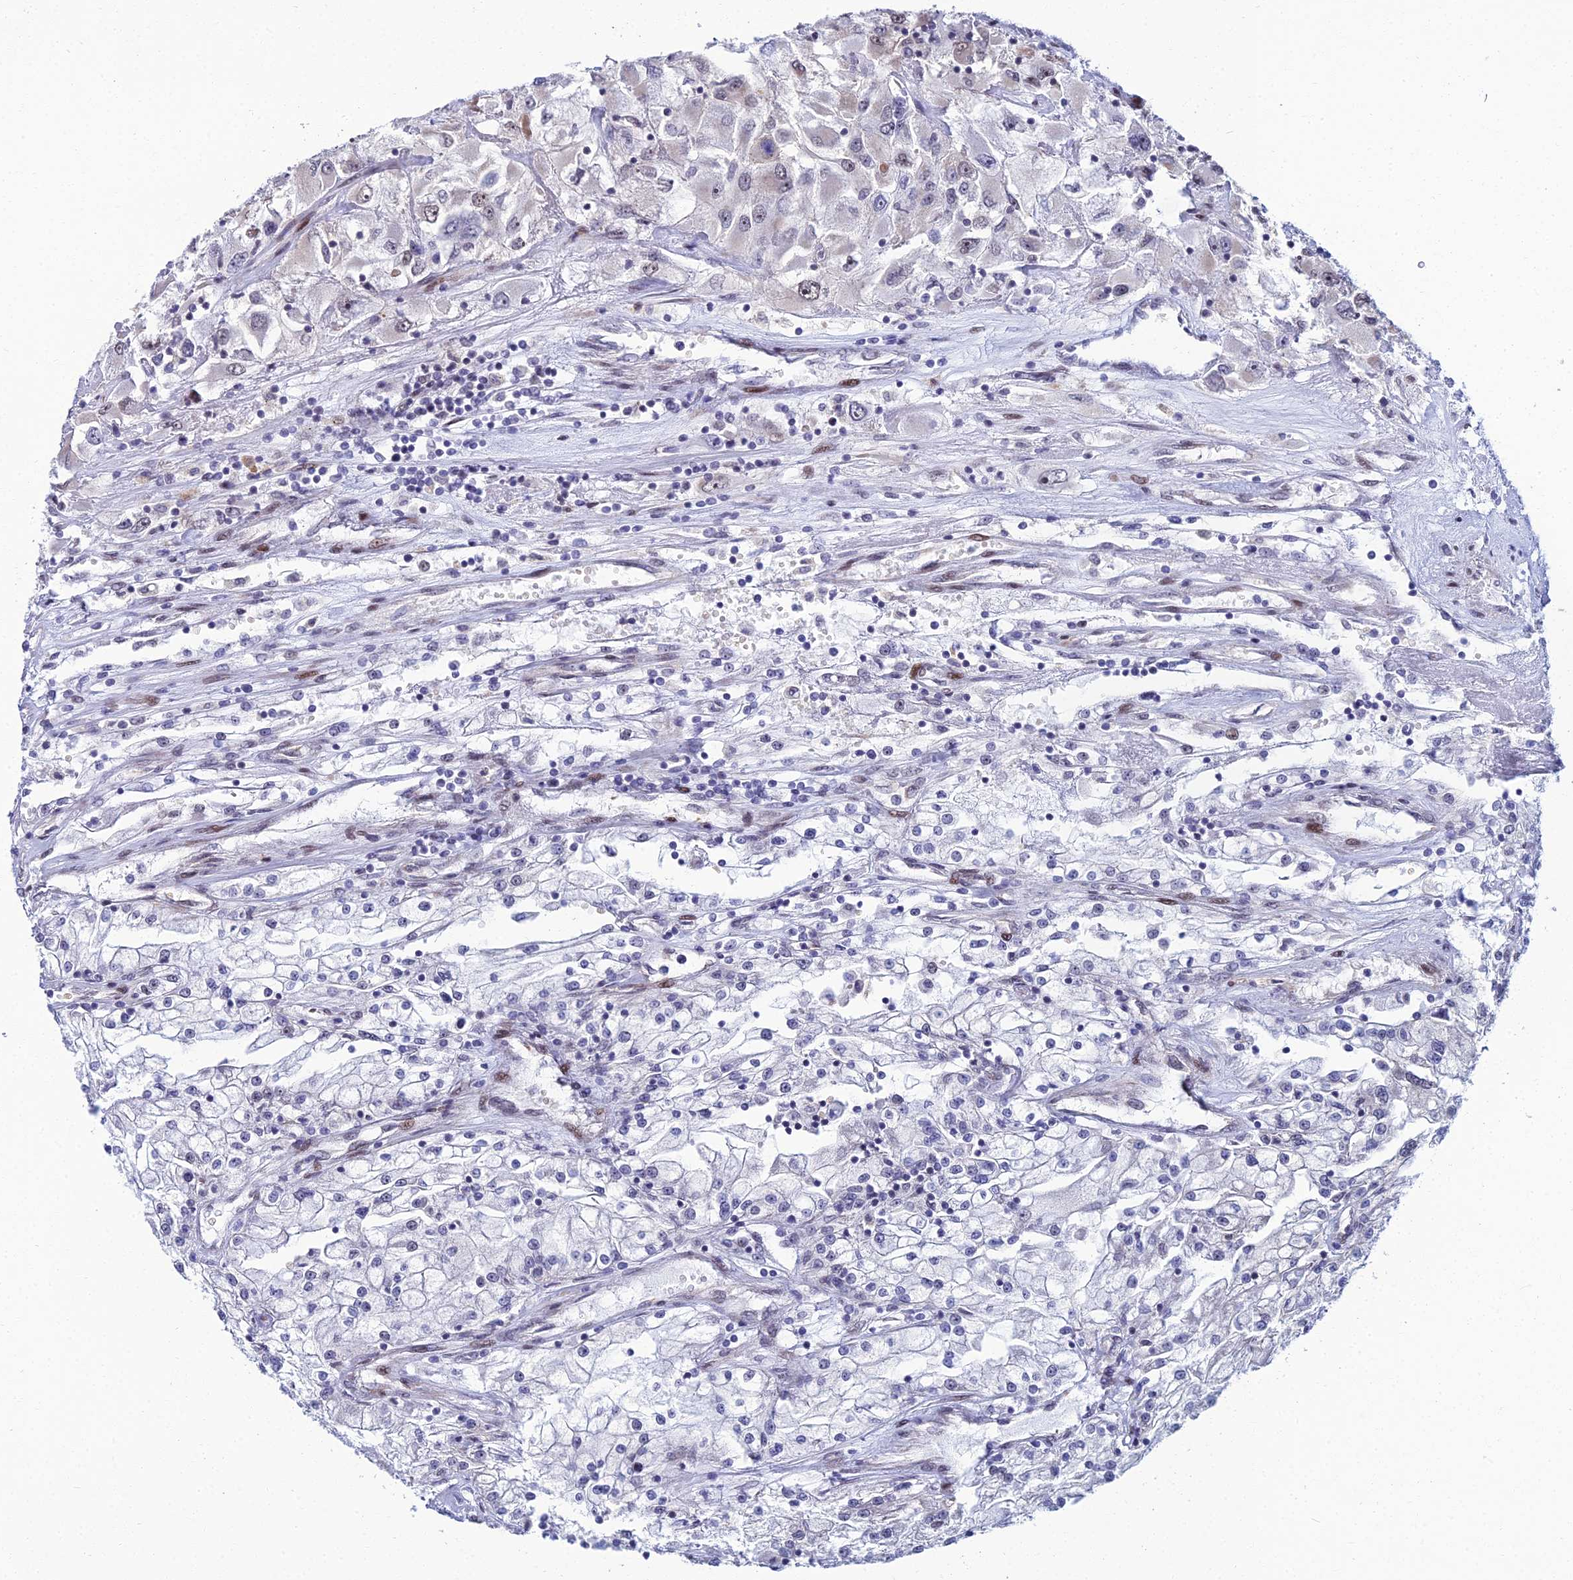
{"staining": {"intensity": "weak", "quantity": "<25%", "location": "cytoplasmic/membranous"}, "tissue": "renal cancer", "cell_type": "Tumor cells", "image_type": "cancer", "snomed": [{"axis": "morphology", "description": "Adenocarcinoma, NOS"}, {"axis": "topography", "description": "Kidney"}], "caption": "Renal adenocarcinoma was stained to show a protein in brown. There is no significant expression in tumor cells. (DAB (3,3'-diaminobenzidine) IHC with hematoxylin counter stain).", "gene": "ZNF668", "patient": {"sex": "female", "age": 52}}